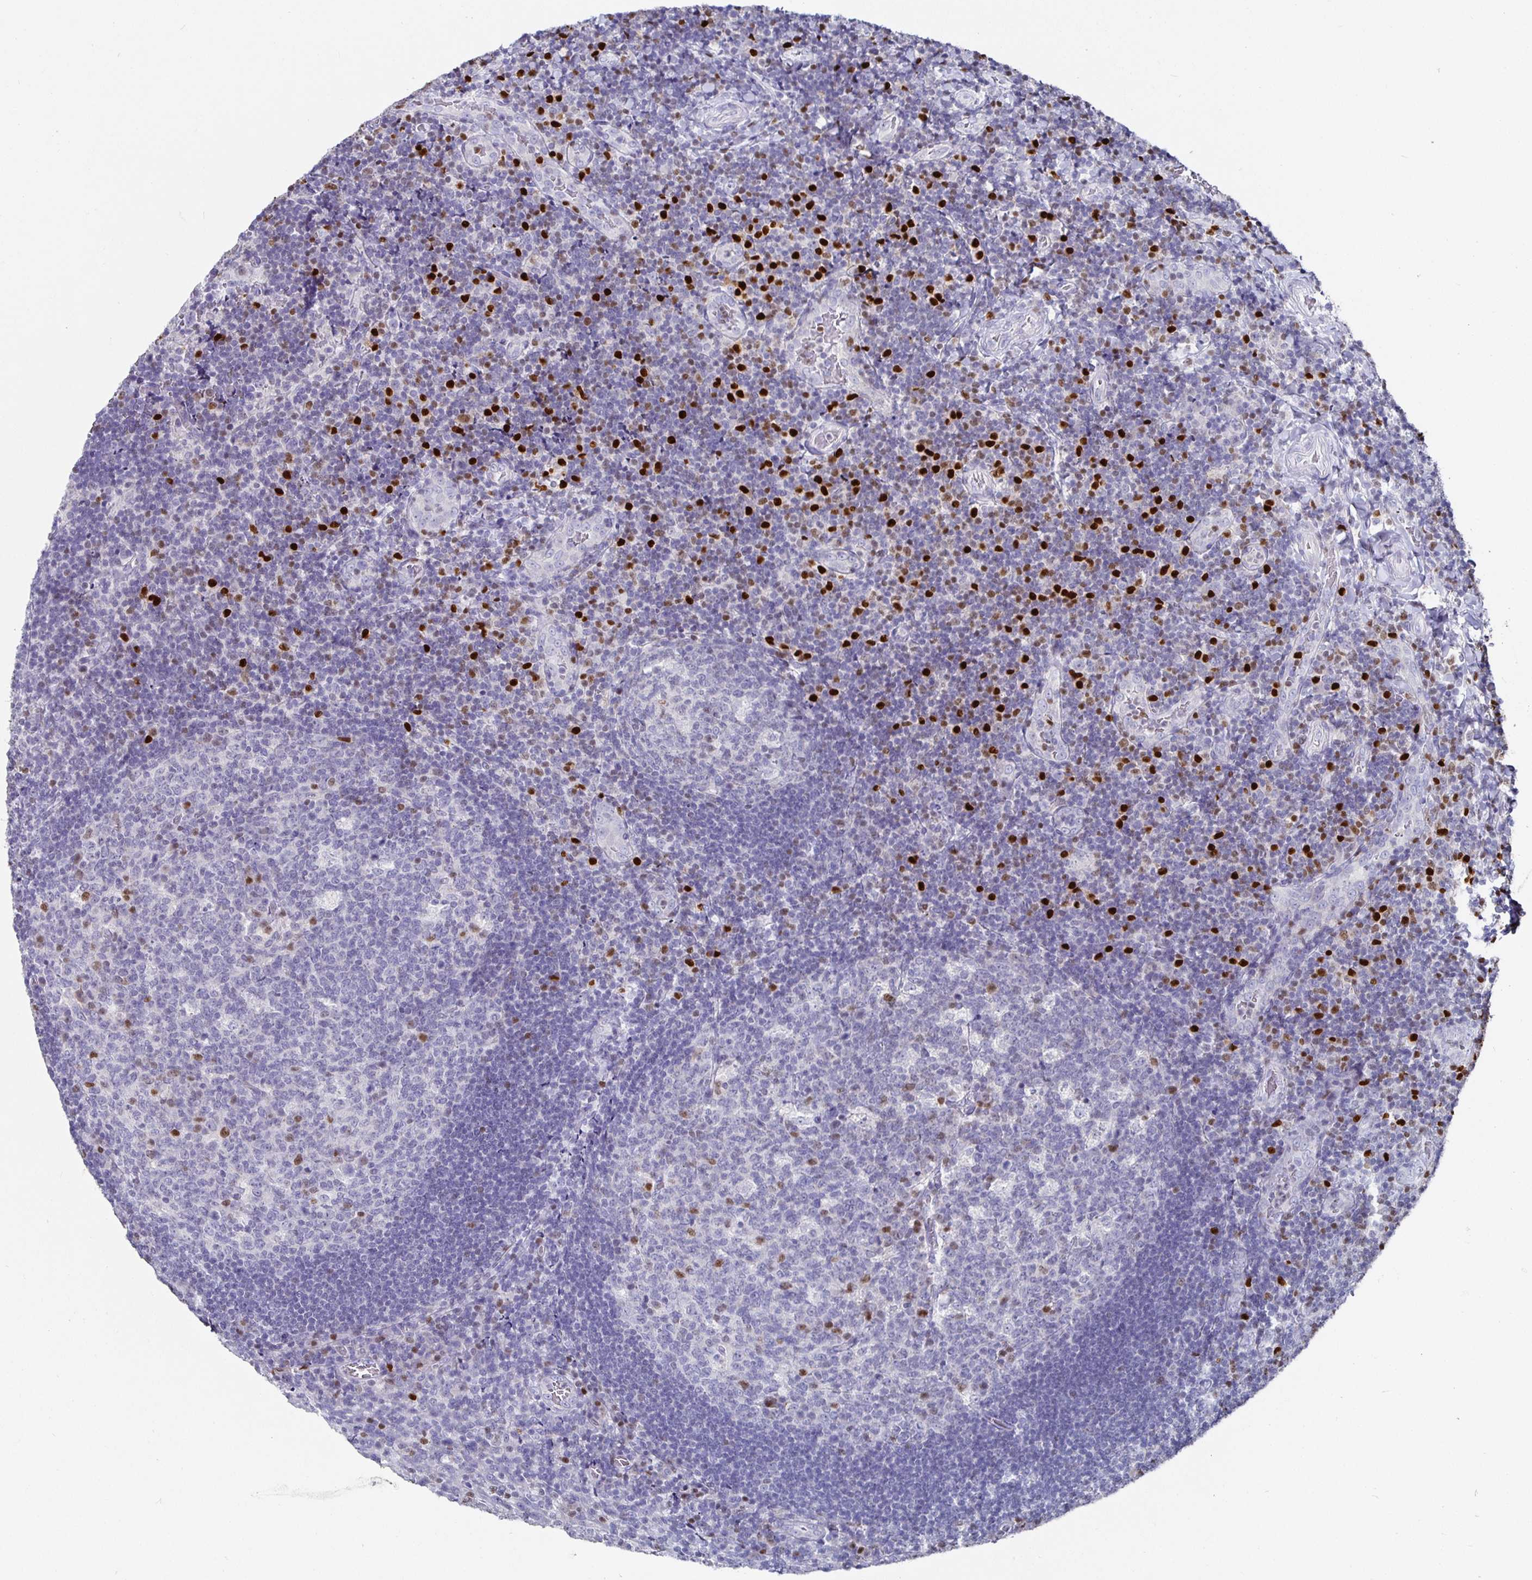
{"staining": {"intensity": "moderate", "quantity": "<25%", "location": "nuclear"}, "tissue": "tonsil", "cell_type": "Germinal center cells", "image_type": "normal", "snomed": [{"axis": "morphology", "description": "Normal tissue, NOS"}, {"axis": "topography", "description": "Tonsil"}], "caption": "Approximately <25% of germinal center cells in benign tonsil demonstrate moderate nuclear protein staining as visualized by brown immunohistochemical staining.", "gene": "RUNX2", "patient": {"sex": "male", "age": 17}}